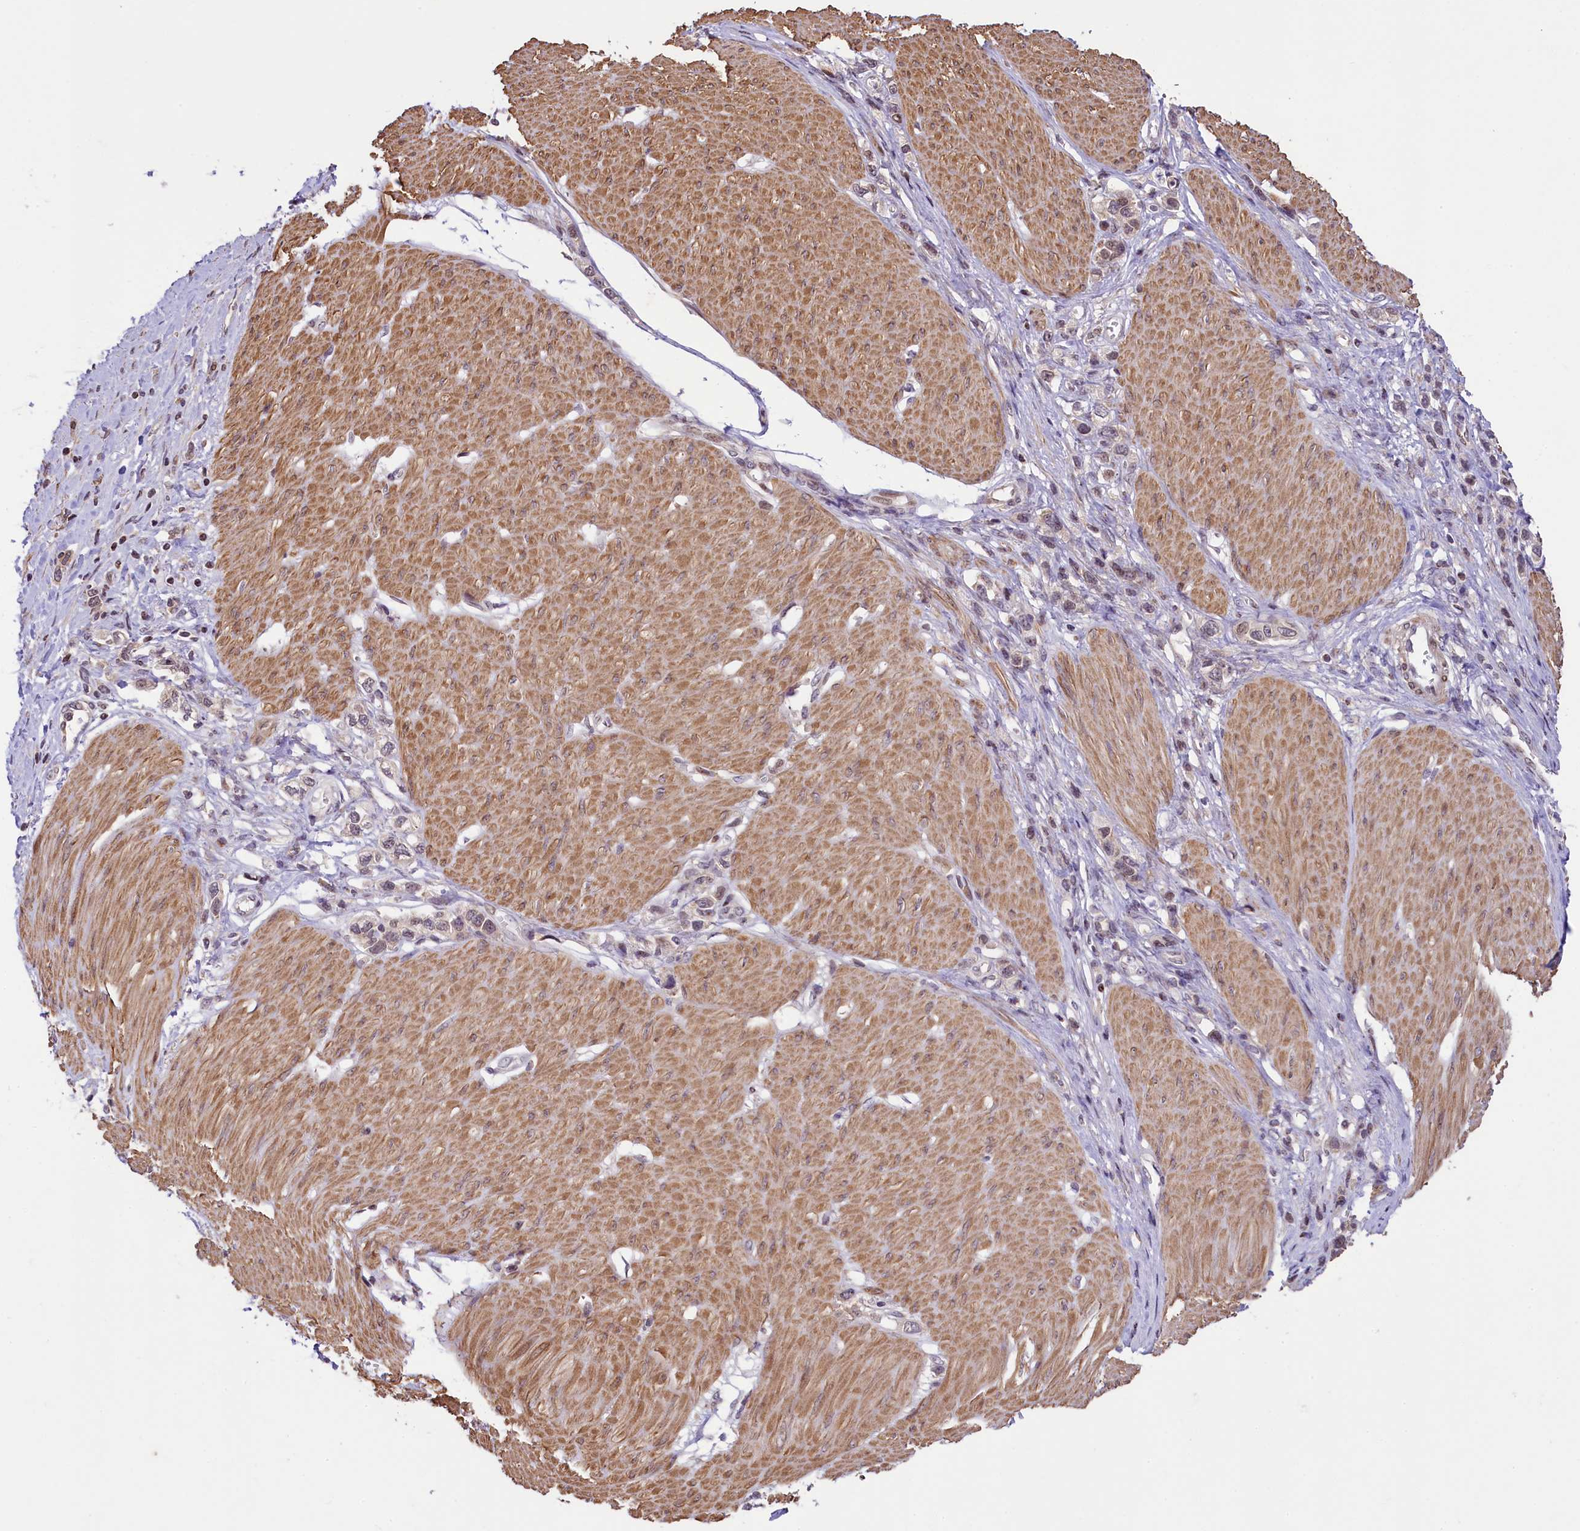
{"staining": {"intensity": "negative", "quantity": "none", "location": "none"}, "tissue": "stomach cancer", "cell_type": "Tumor cells", "image_type": "cancer", "snomed": [{"axis": "morphology", "description": "Normal tissue, NOS"}, {"axis": "morphology", "description": "Adenocarcinoma, NOS"}, {"axis": "topography", "description": "Stomach, upper"}, {"axis": "topography", "description": "Stomach"}], "caption": "Photomicrograph shows no significant protein positivity in tumor cells of adenocarcinoma (stomach).", "gene": "RBBP8", "patient": {"sex": "female", "age": 65}}